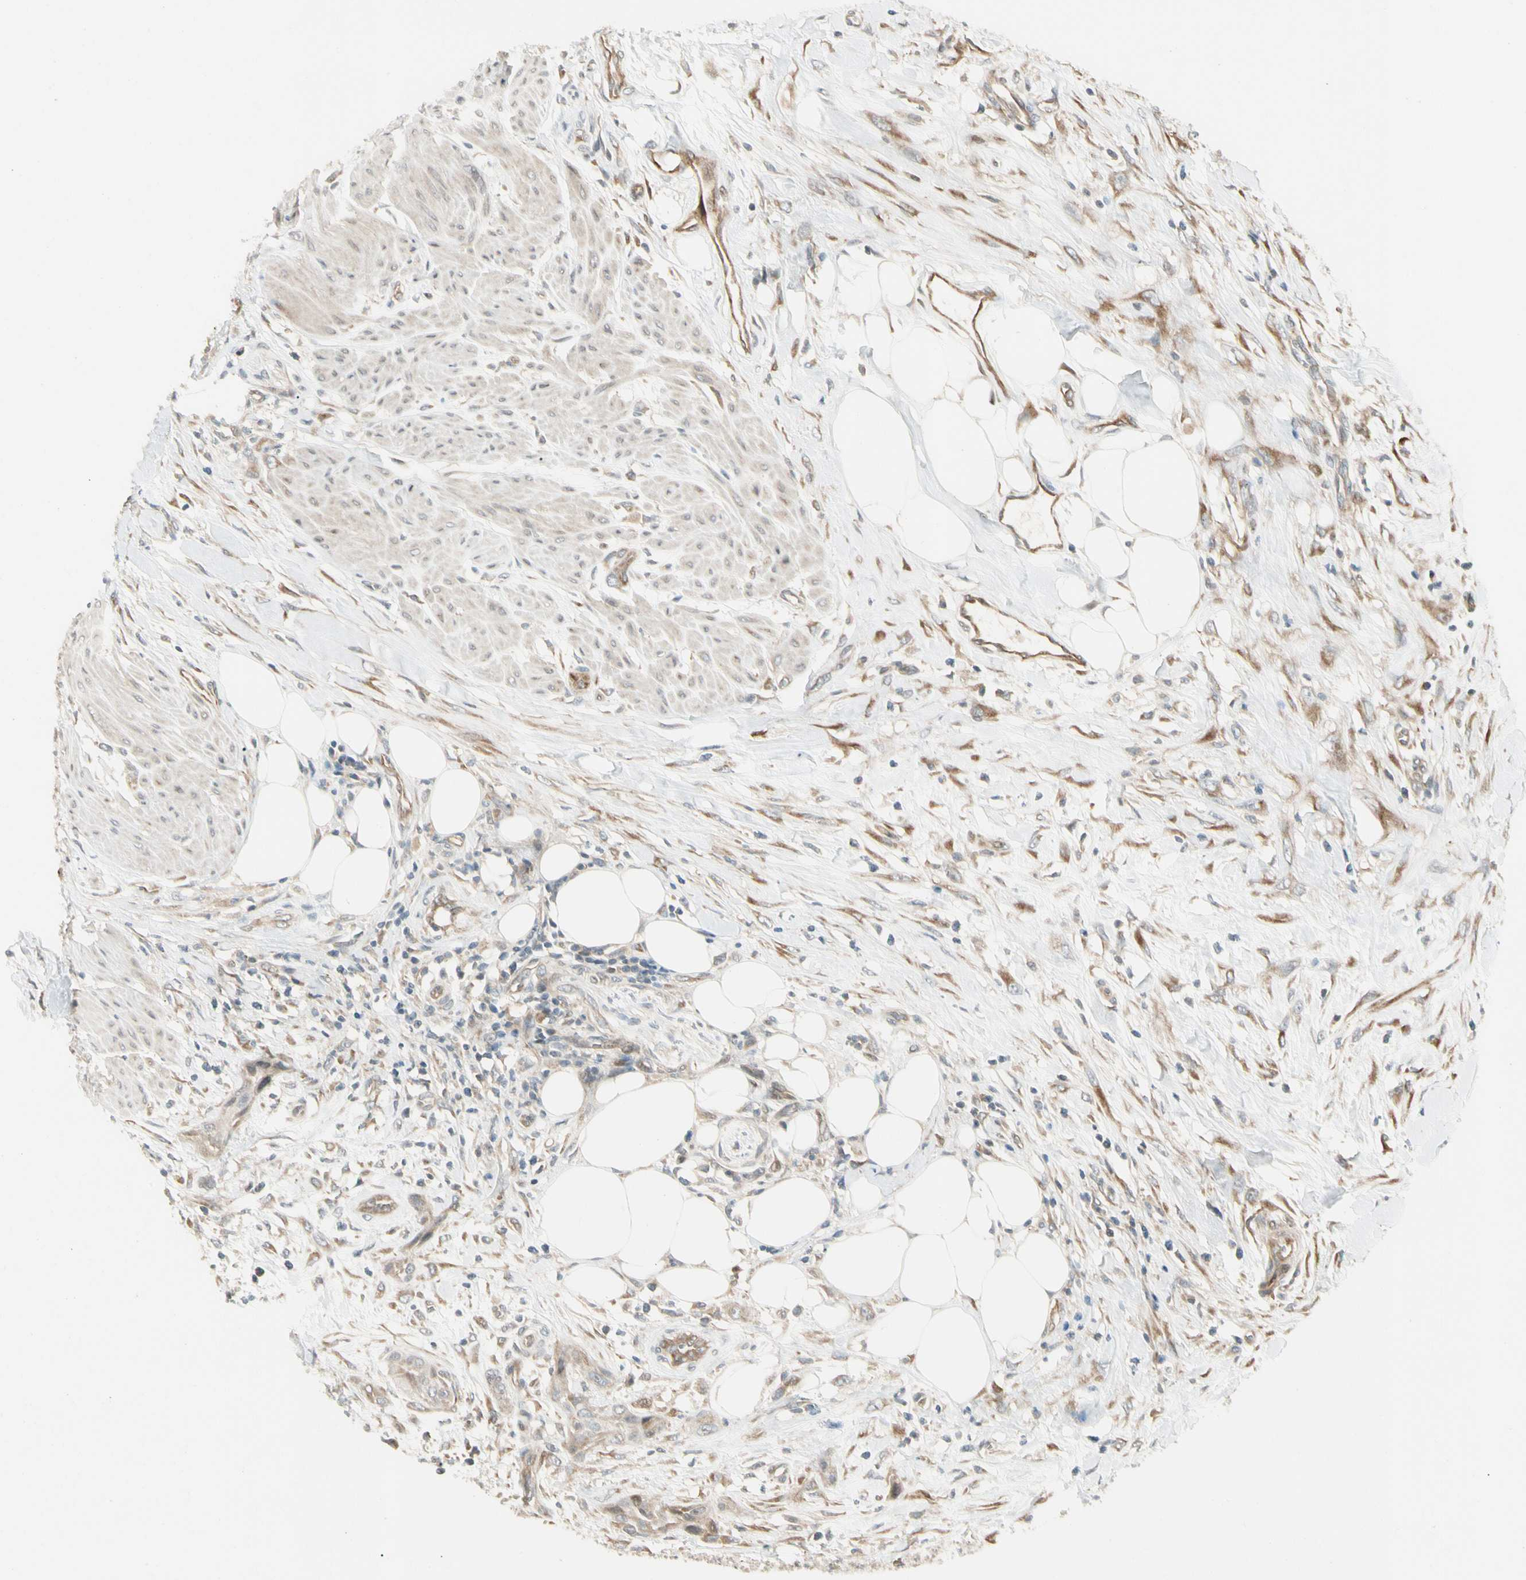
{"staining": {"intensity": "weak", "quantity": ">75%", "location": "cytoplasmic/membranous"}, "tissue": "urothelial cancer", "cell_type": "Tumor cells", "image_type": "cancer", "snomed": [{"axis": "morphology", "description": "Urothelial carcinoma, High grade"}, {"axis": "topography", "description": "Urinary bladder"}], "caption": "High-grade urothelial carcinoma was stained to show a protein in brown. There is low levels of weak cytoplasmic/membranous staining in approximately >75% of tumor cells. The protein is stained brown, and the nuclei are stained in blue (DAB (3,3'-diaminobenzidine) IHC with brightfield microscopy, high magnification).", "gene": "FNDC3B", "patient": {"sex": "male", "age": 35}}